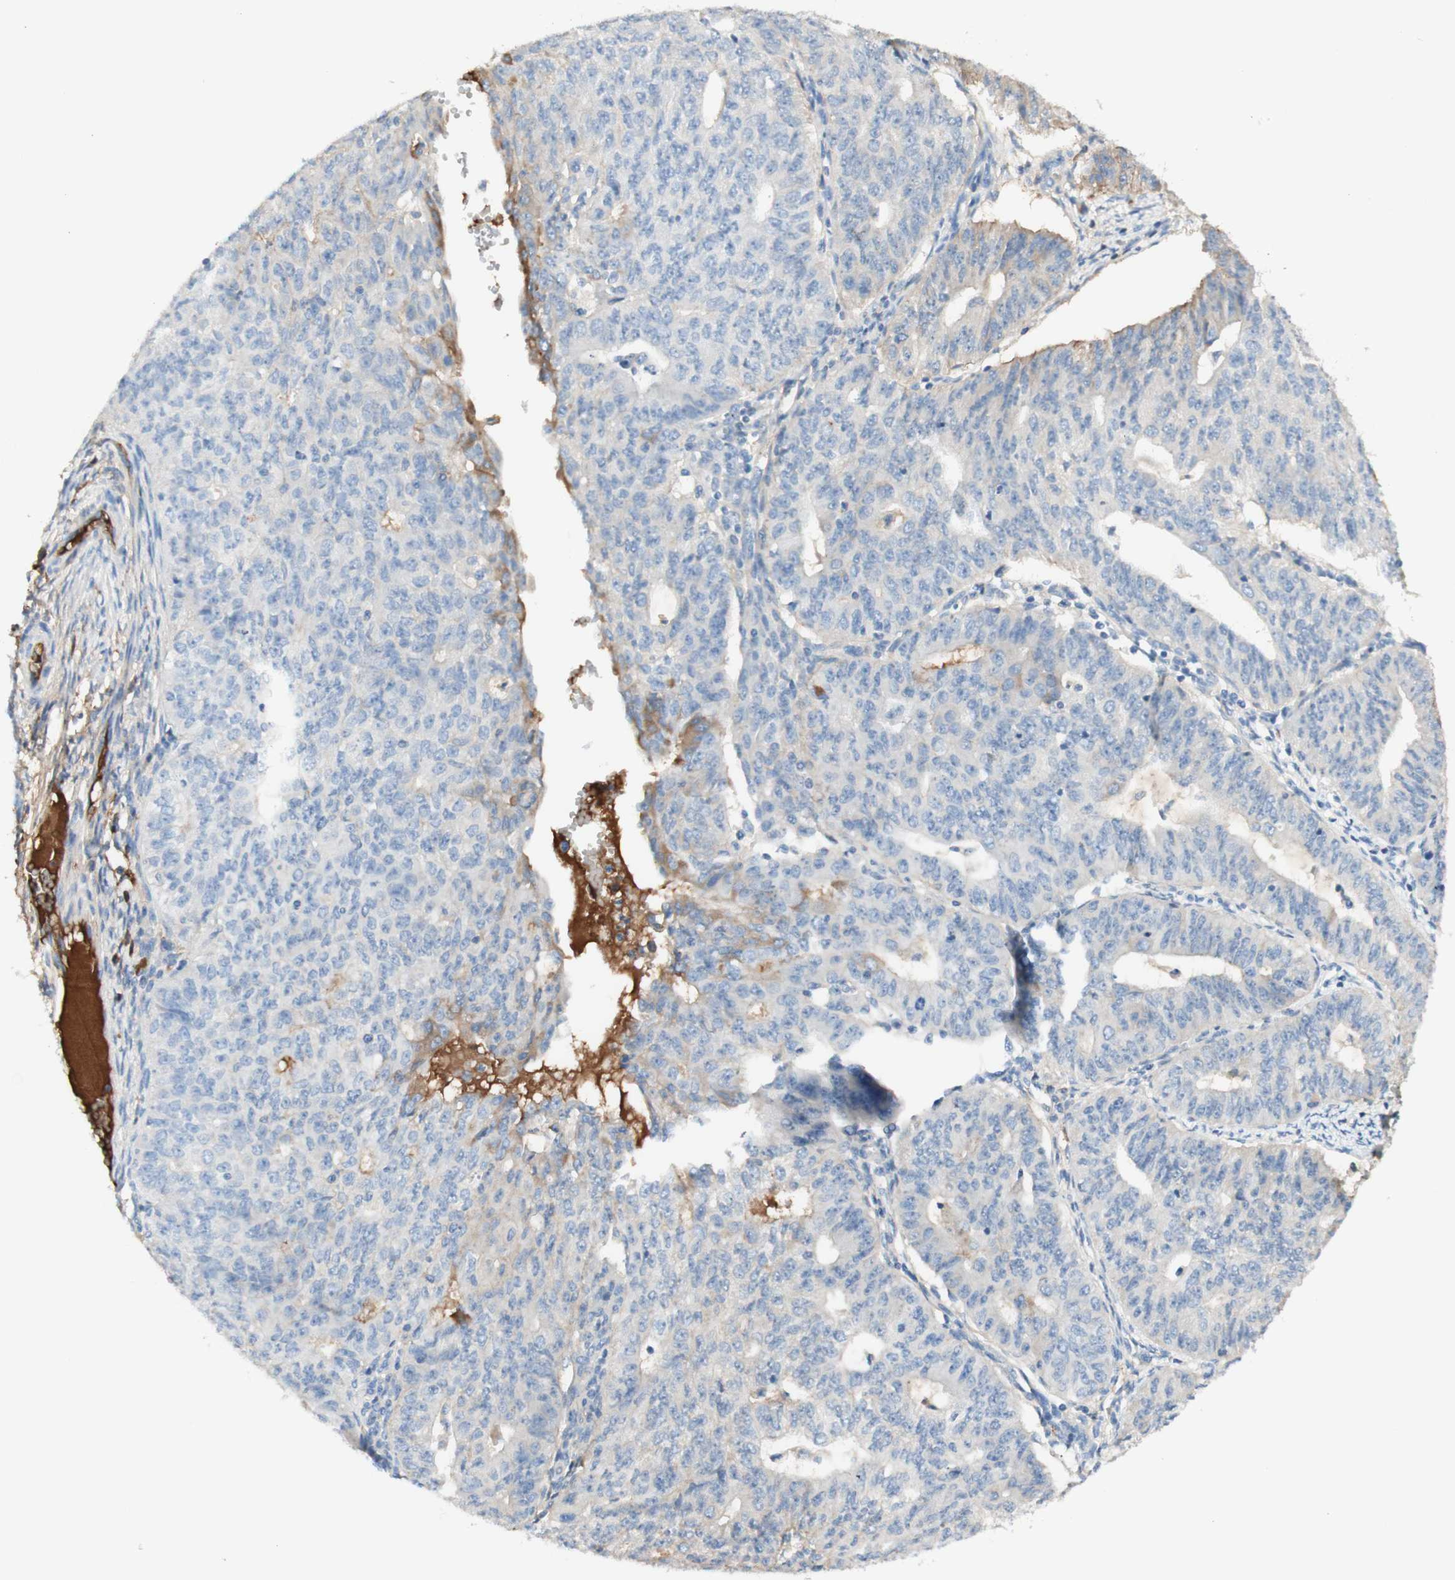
{"staining": {"intensity": "negative", "quantity": "none", "location": "none"}, "tissue": "endometrial cancer", "cell_type": "Tumor cells", "image_type": "cancer", "snomed": [{"axis": "morphology", "description": "Adenocarcinoma, NOS"}, {"axis": "topography", "description": "Endometrium"}], "caption": "This is an immunohistochemistry (IHC) histopathology image of human adenocarcinoma (endometrial). There is no positivity in tumor cells.", "gene": "KNG1", "patient": {"sex": "female", "age": 32}}